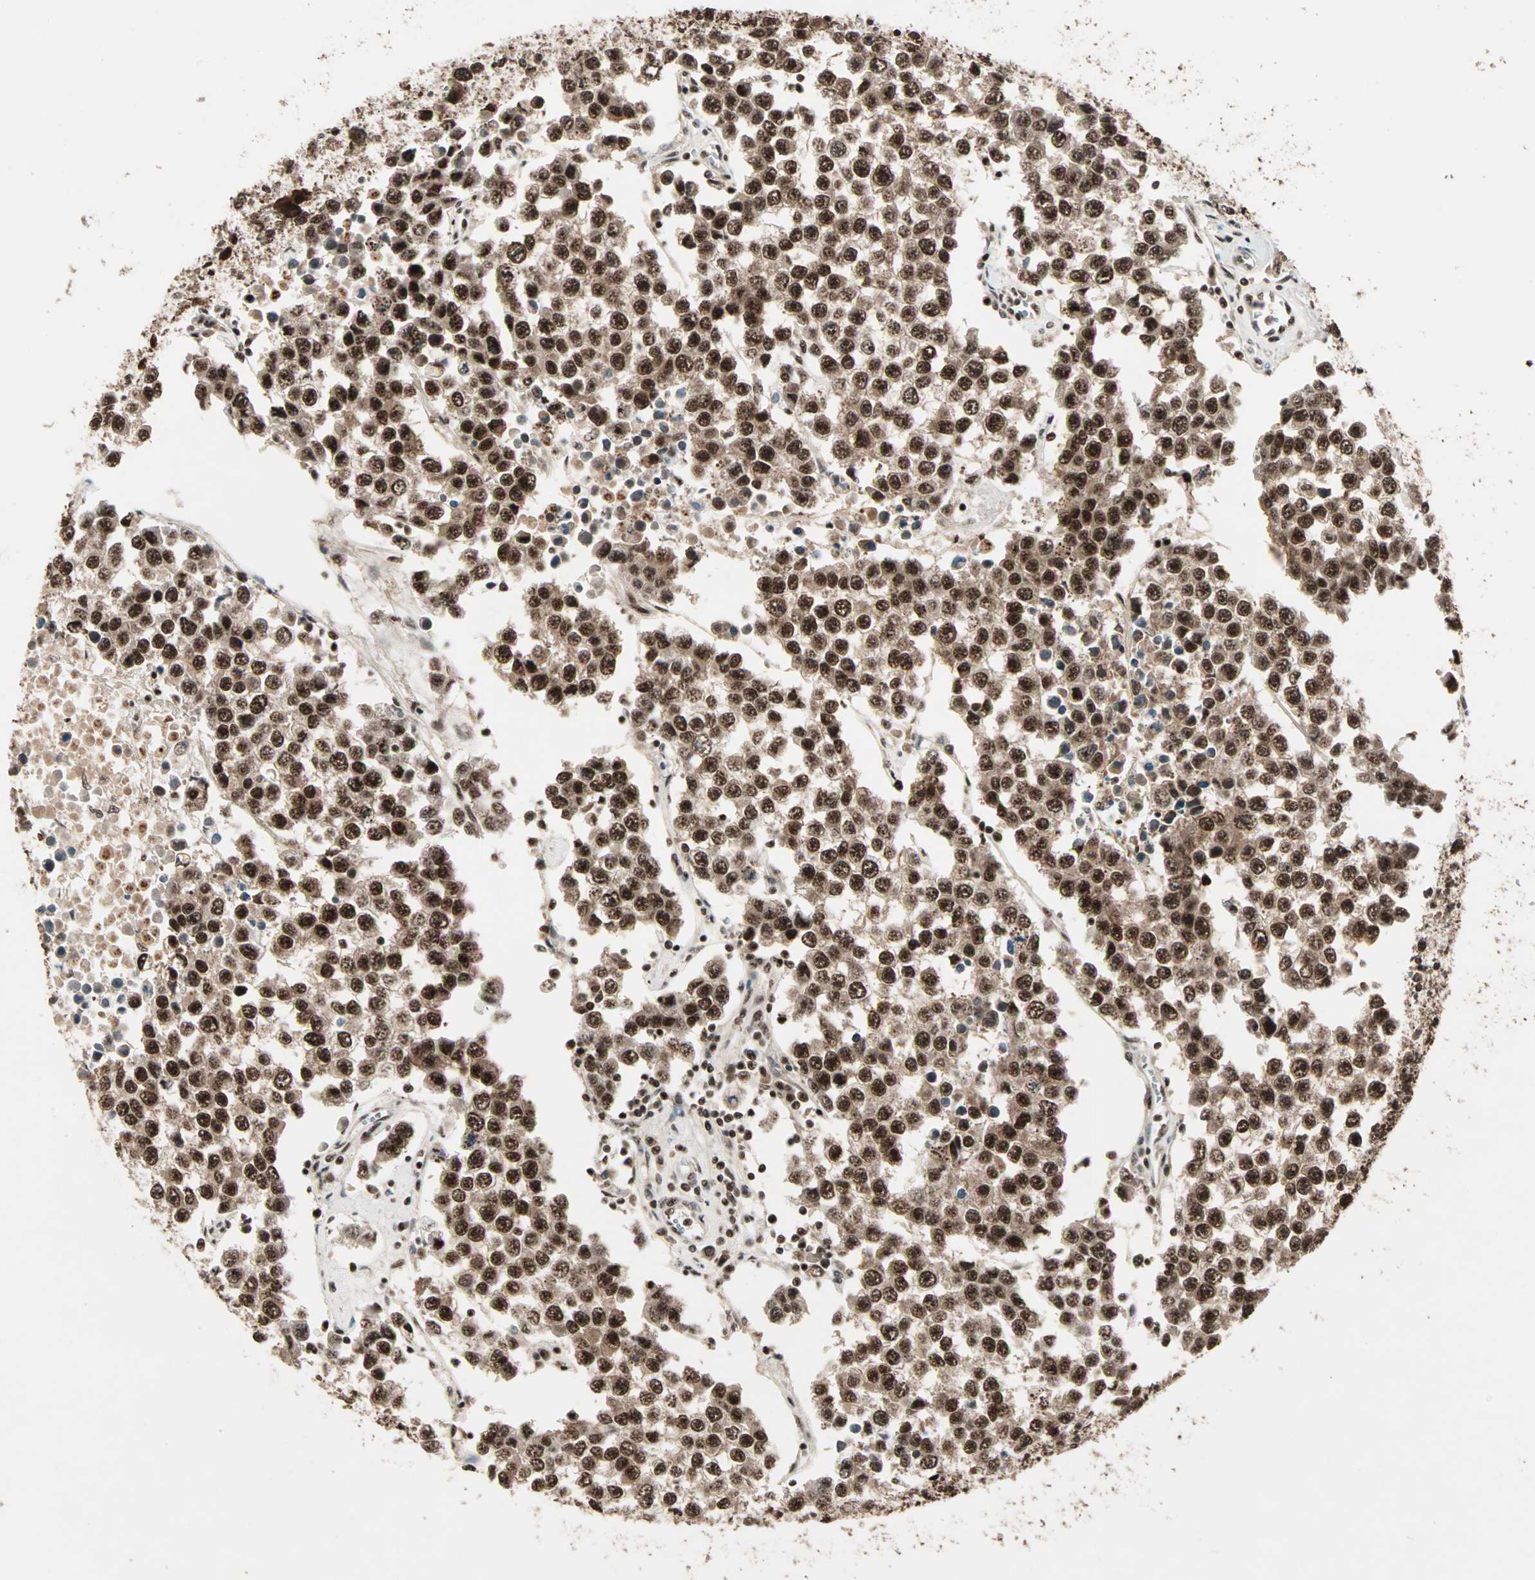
{"staining": {"intensity": "strong", "quantity": ">75%", "location": "cytoplasmic/membranous,nuclear"}, "tissue": "testis cancer", "cell_type": "Tumor cells", "image_type": "cancer", "snomed": [{"axis": "morphology", "description": "Seminoma, NOS"}, {"axis": "morphology", "description": "Carcinoma, Embryonal, NOS"}, {"axis": "topography", "description": "Testis"}], "caption": "Human seminoma (testis) stained with a brown dye displays strong cytoplasmic/membranous and nuclear positive staining in about >75% of tumor cells.", "gene": "ZNF44", "patient": {"sex": "male", "age": 52}}